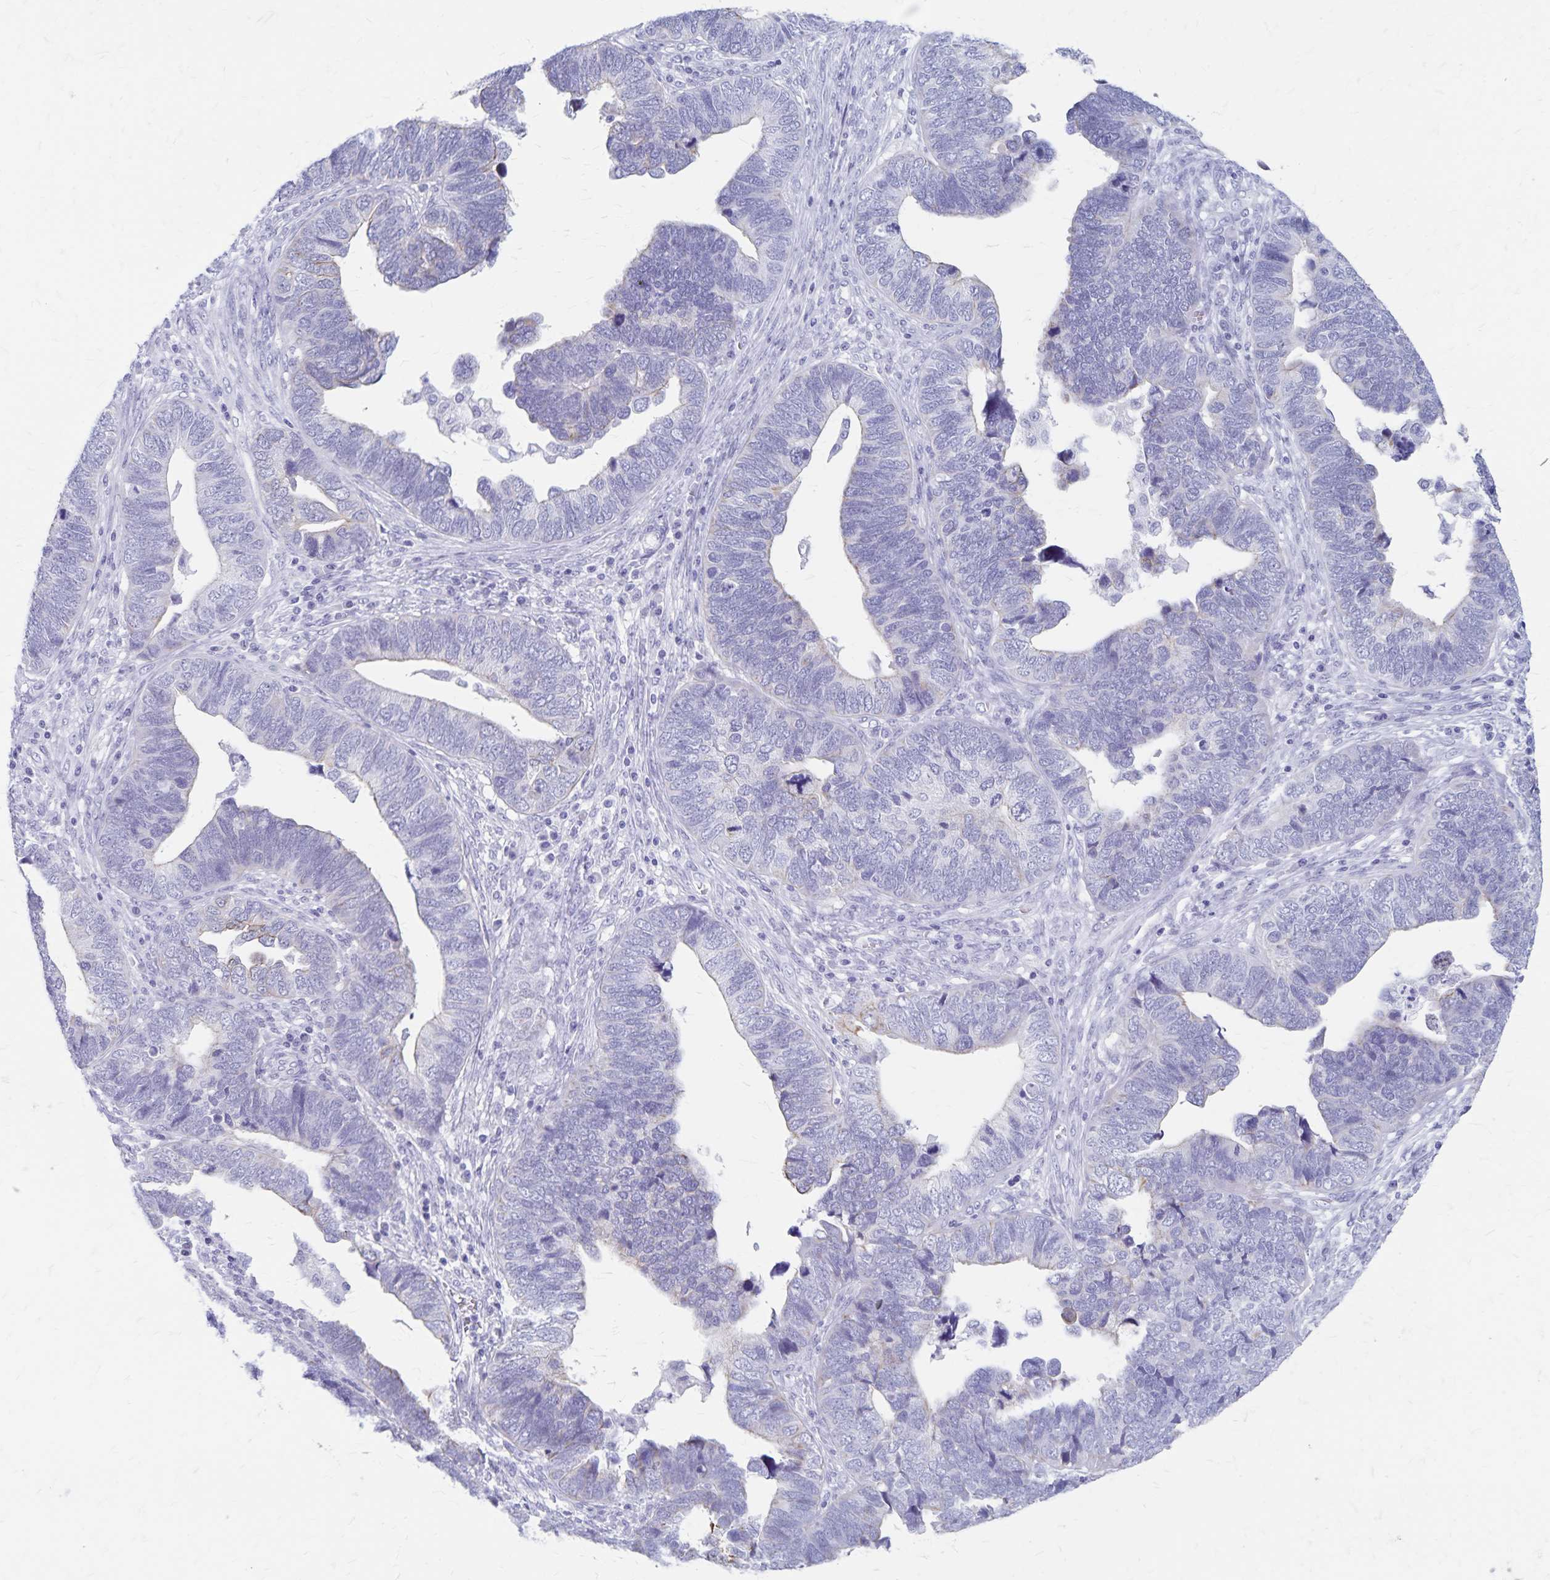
{"staining": {"intensity": "moderate", "quantity": "<25%", "location": "cytoplasmic/membranous"}, "tissue": "endometrial cancer", "cell_type": "Tumor cells", "image_type": "cancer", "snomed": [{"axis": "morphology", "description": "Adenocarcinoma, NOS"}, {"axis": "topography", "description": "Endometrium"}], "caption": "Human endometrial adenocarcinoma stained with a protein marker demonstrates moderate staining in tumor cells.", "gene": "GPBAR1", "patient": {"sex": "female", "age": 79}}